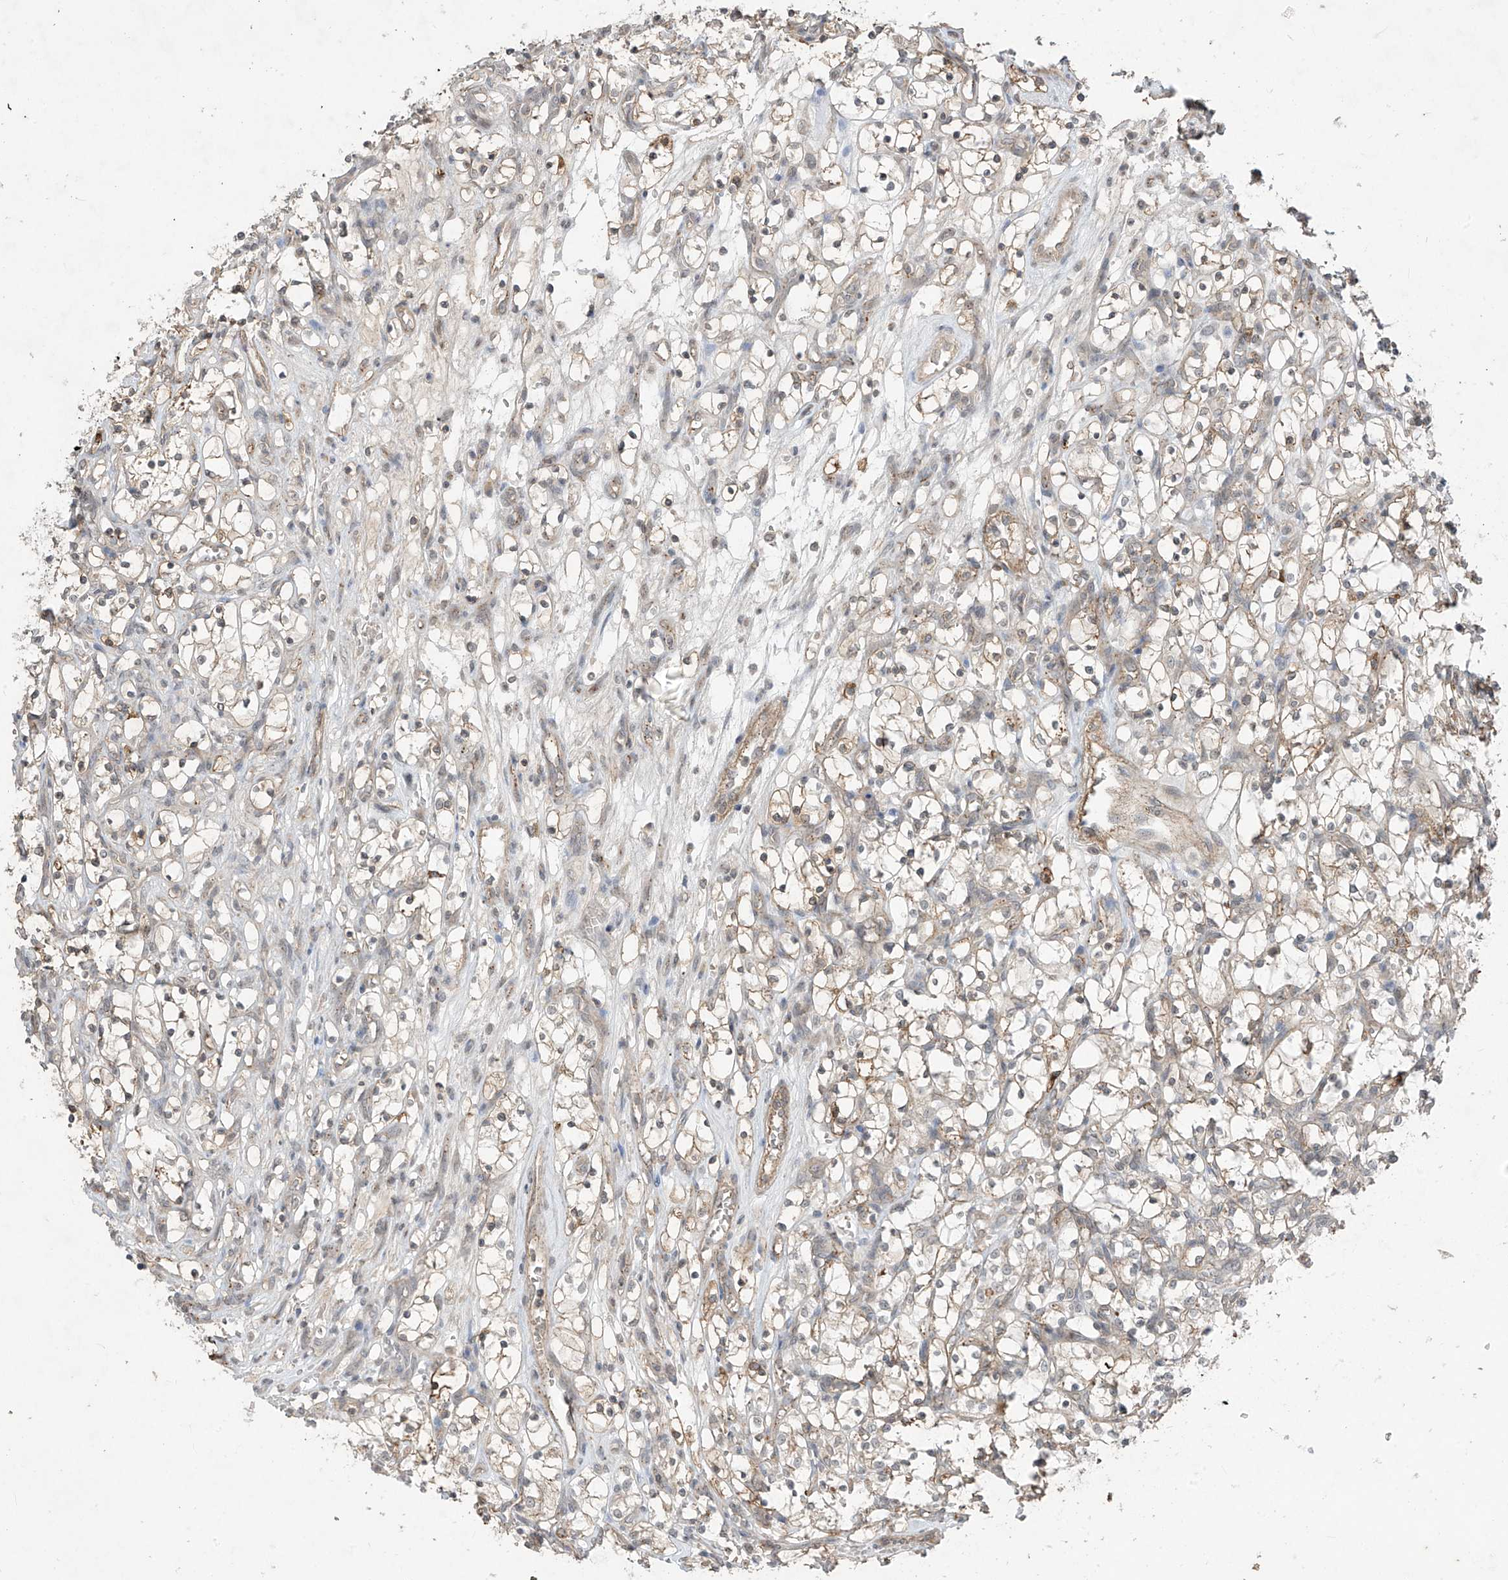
{"staining": {"intensity": "weak", "quantity": ">75%", "location": "cytoplasmic/membranous"}, "tissue": "renal cancer", "cell_type": "Tumor cells", "image_type": "cancer", "snomed": [{"axis": "morphology", "description": "Adenocarcinoma, NOS"}, {"axis": "topography", "description": "Kidney"}], "caption": "A photomicrograph showing weak cytoplasmic/membranous positivity in approximately >75% of tumor cells in adenocarcinoma (renal), as visualized by brown immunohistochemical staining.", "gene": "DGKQ", "patient": {"sex": "female", "age": 69}}